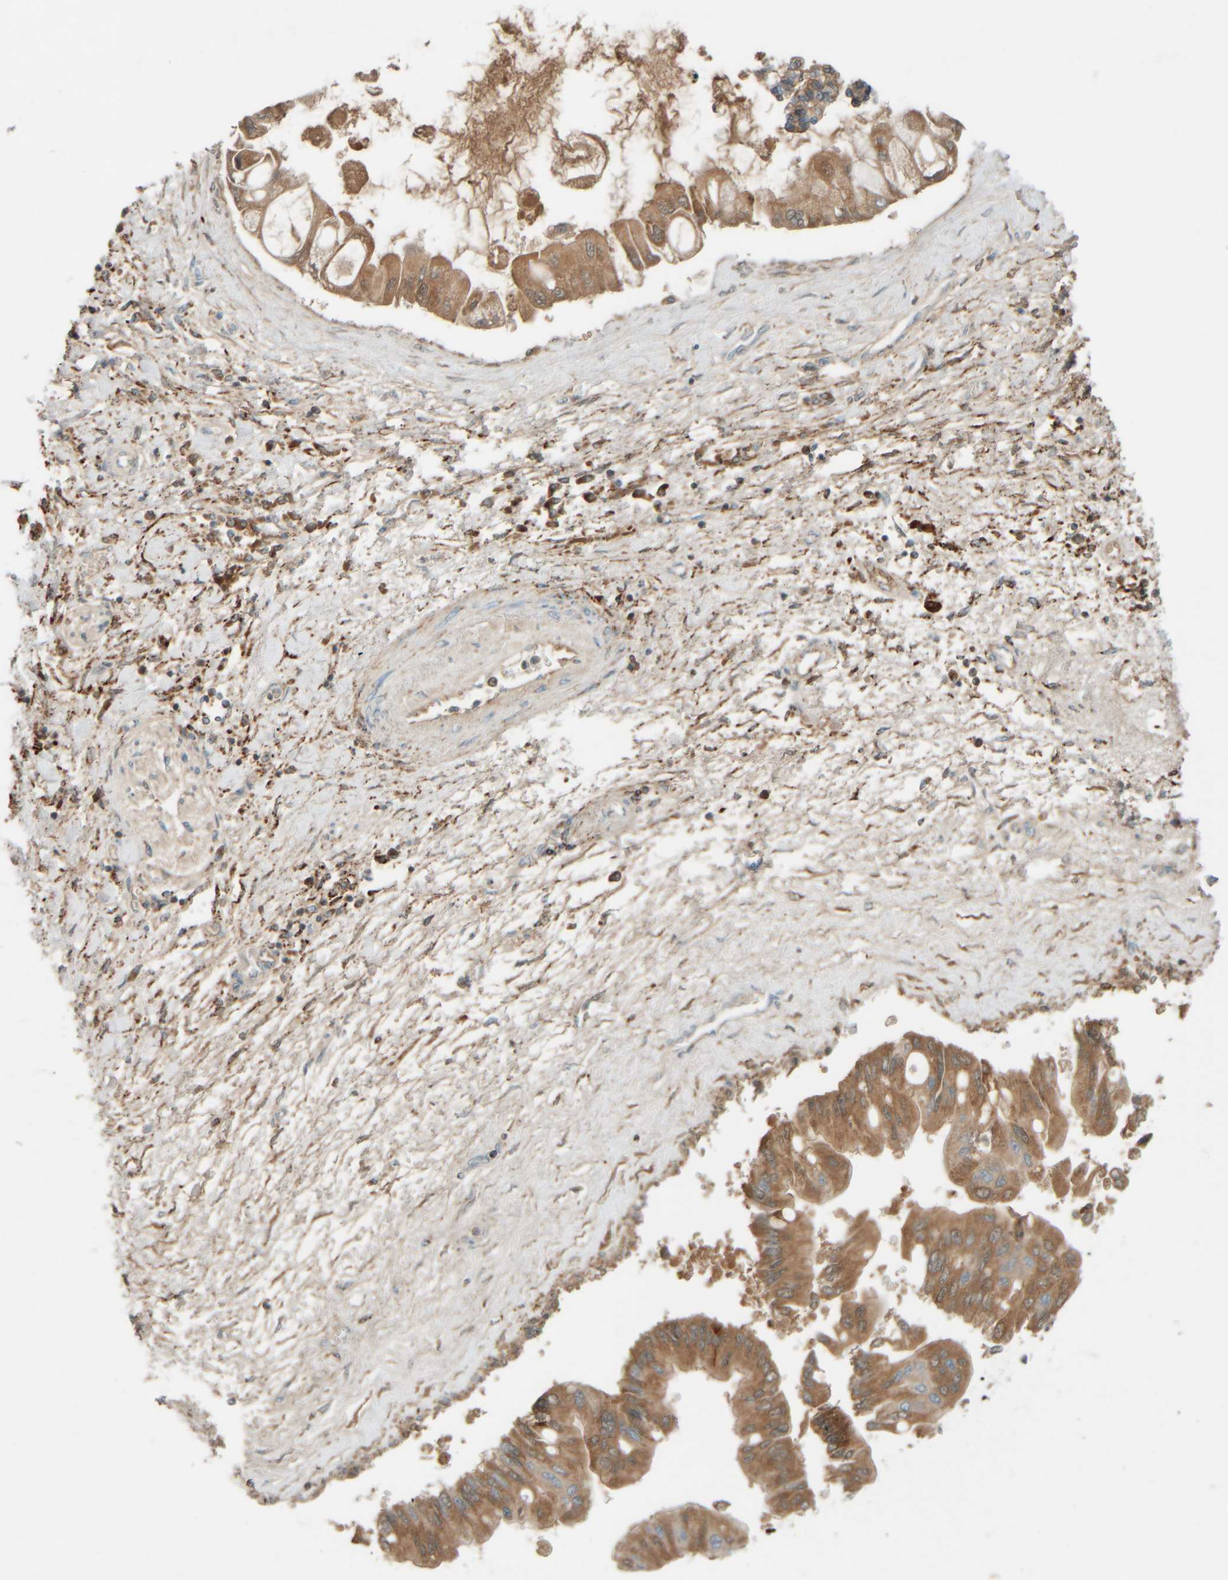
{"staining": {"intensity": "moderate", "quantity": ">75%", "location": "cytoplasmic/membranous"}, "tissue": "liver cancer", "cell_type": "Tumor cells", "image_type": "cancer", "snomed": [{"axis": "morphology", "description": "Cholangiocarcinoma"}, {"axis": "topography", "description": "Liver"}], "caption": "Immunohistochemistry (IHC) of human cholangiocarcinoma (liver) shows medium levels of moderate cytoplasmic/membranous expression in about >75% of tumor cells.", "gene": "SPAG5", "patient": {"sex": "male", "age": 50}}